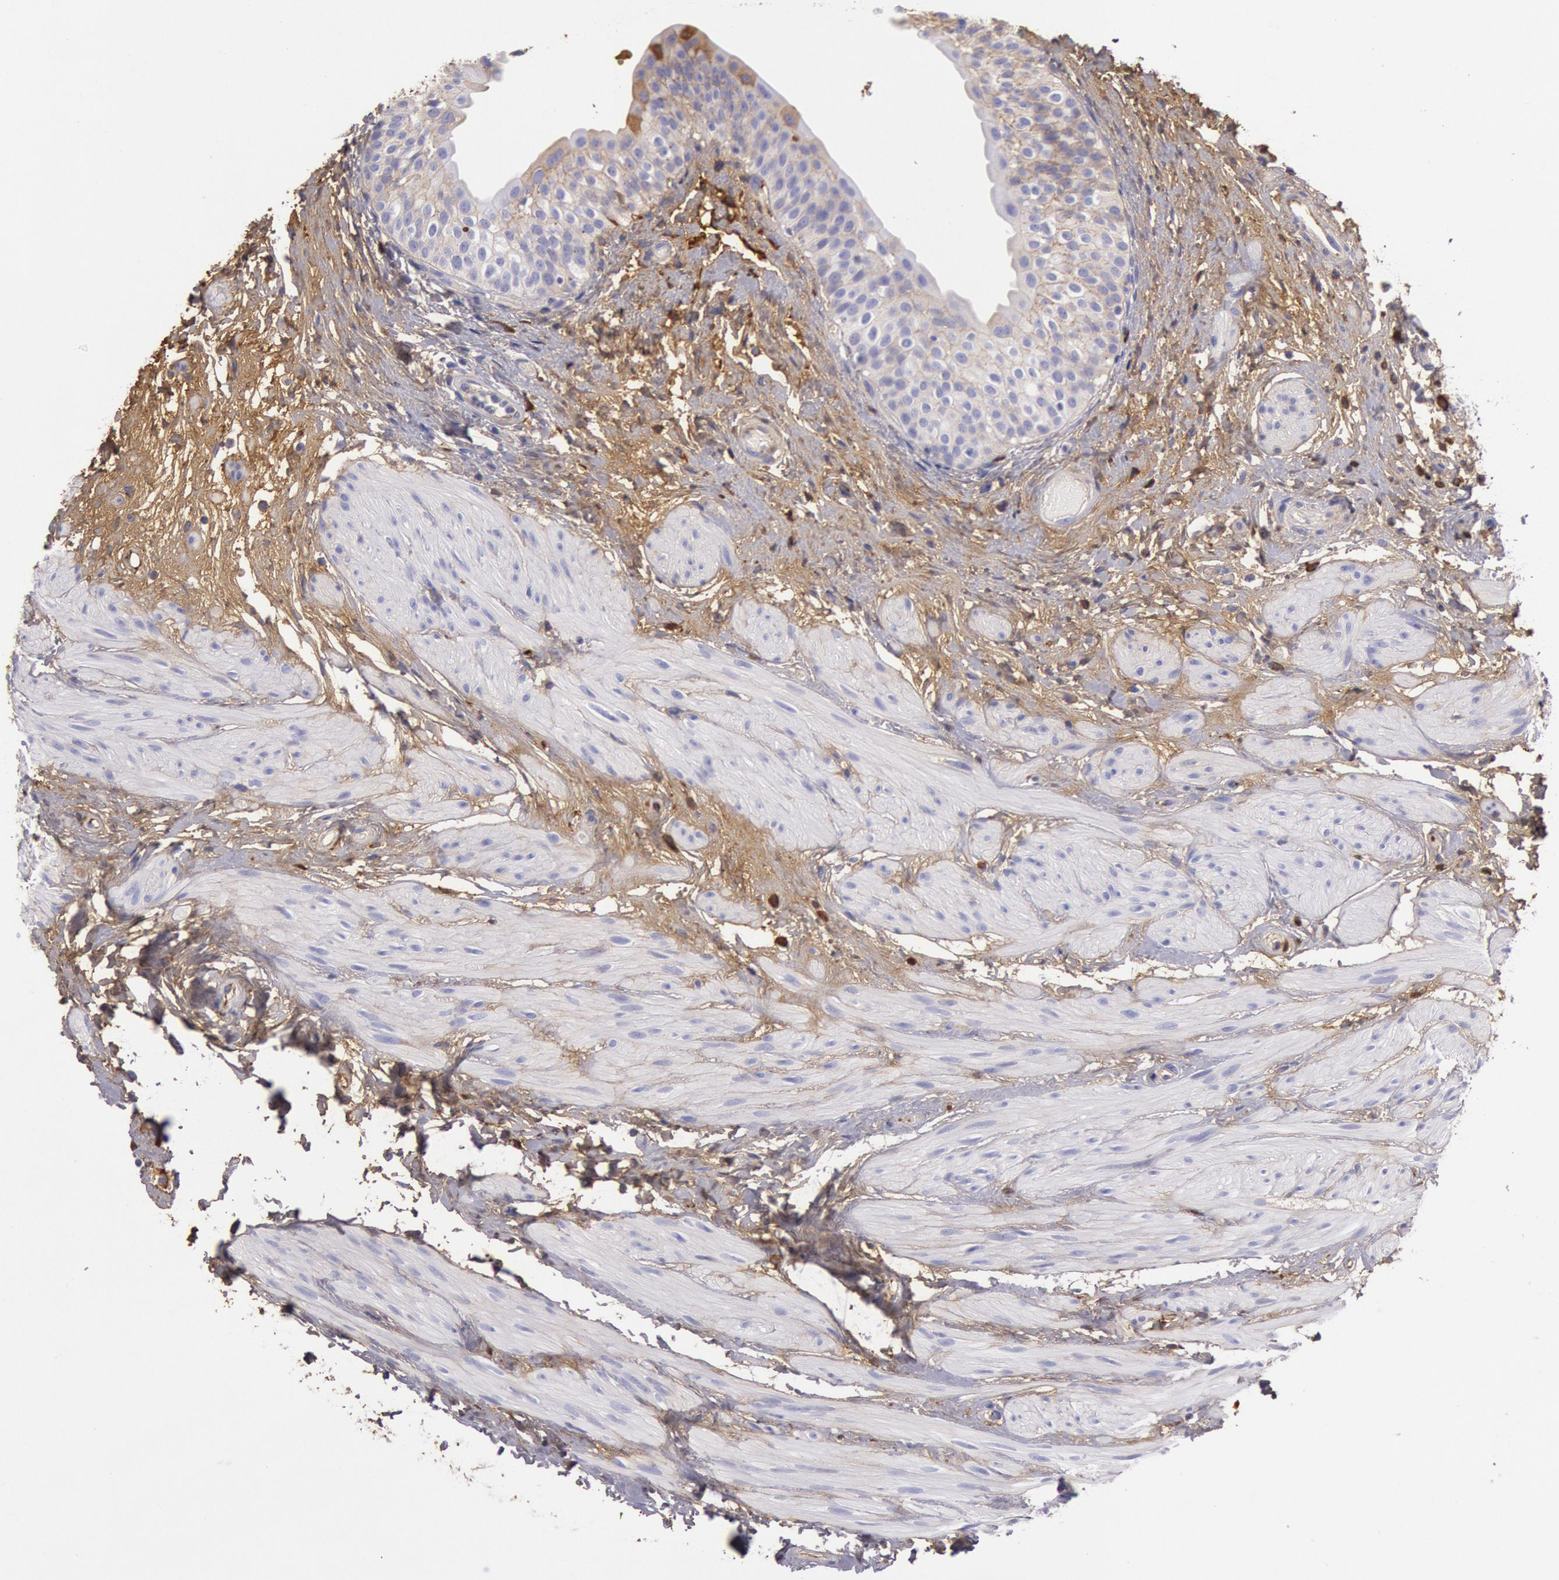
{"staining": {"intensity": "weak", "quantity": "25%-75%", "location": "cytoplasmic/membranous"}, "tissue": "urinary bladder", "cell_type": "Urothelial cells", "image_type": "normal", "snomed": [{"axis": "morphology", "description": "Normal tissue, NOS"}, {"axis": "topography", "description": "Urinary bladder"}], "caption": "Urothelial cells reveal low levels of weak cytoplasmic/membranous staining in approximately 25%-75% of cells in unremarkable urinary bladder.", "gene": "IGHG1", "patient": {"sex": "female", "age": 55}}